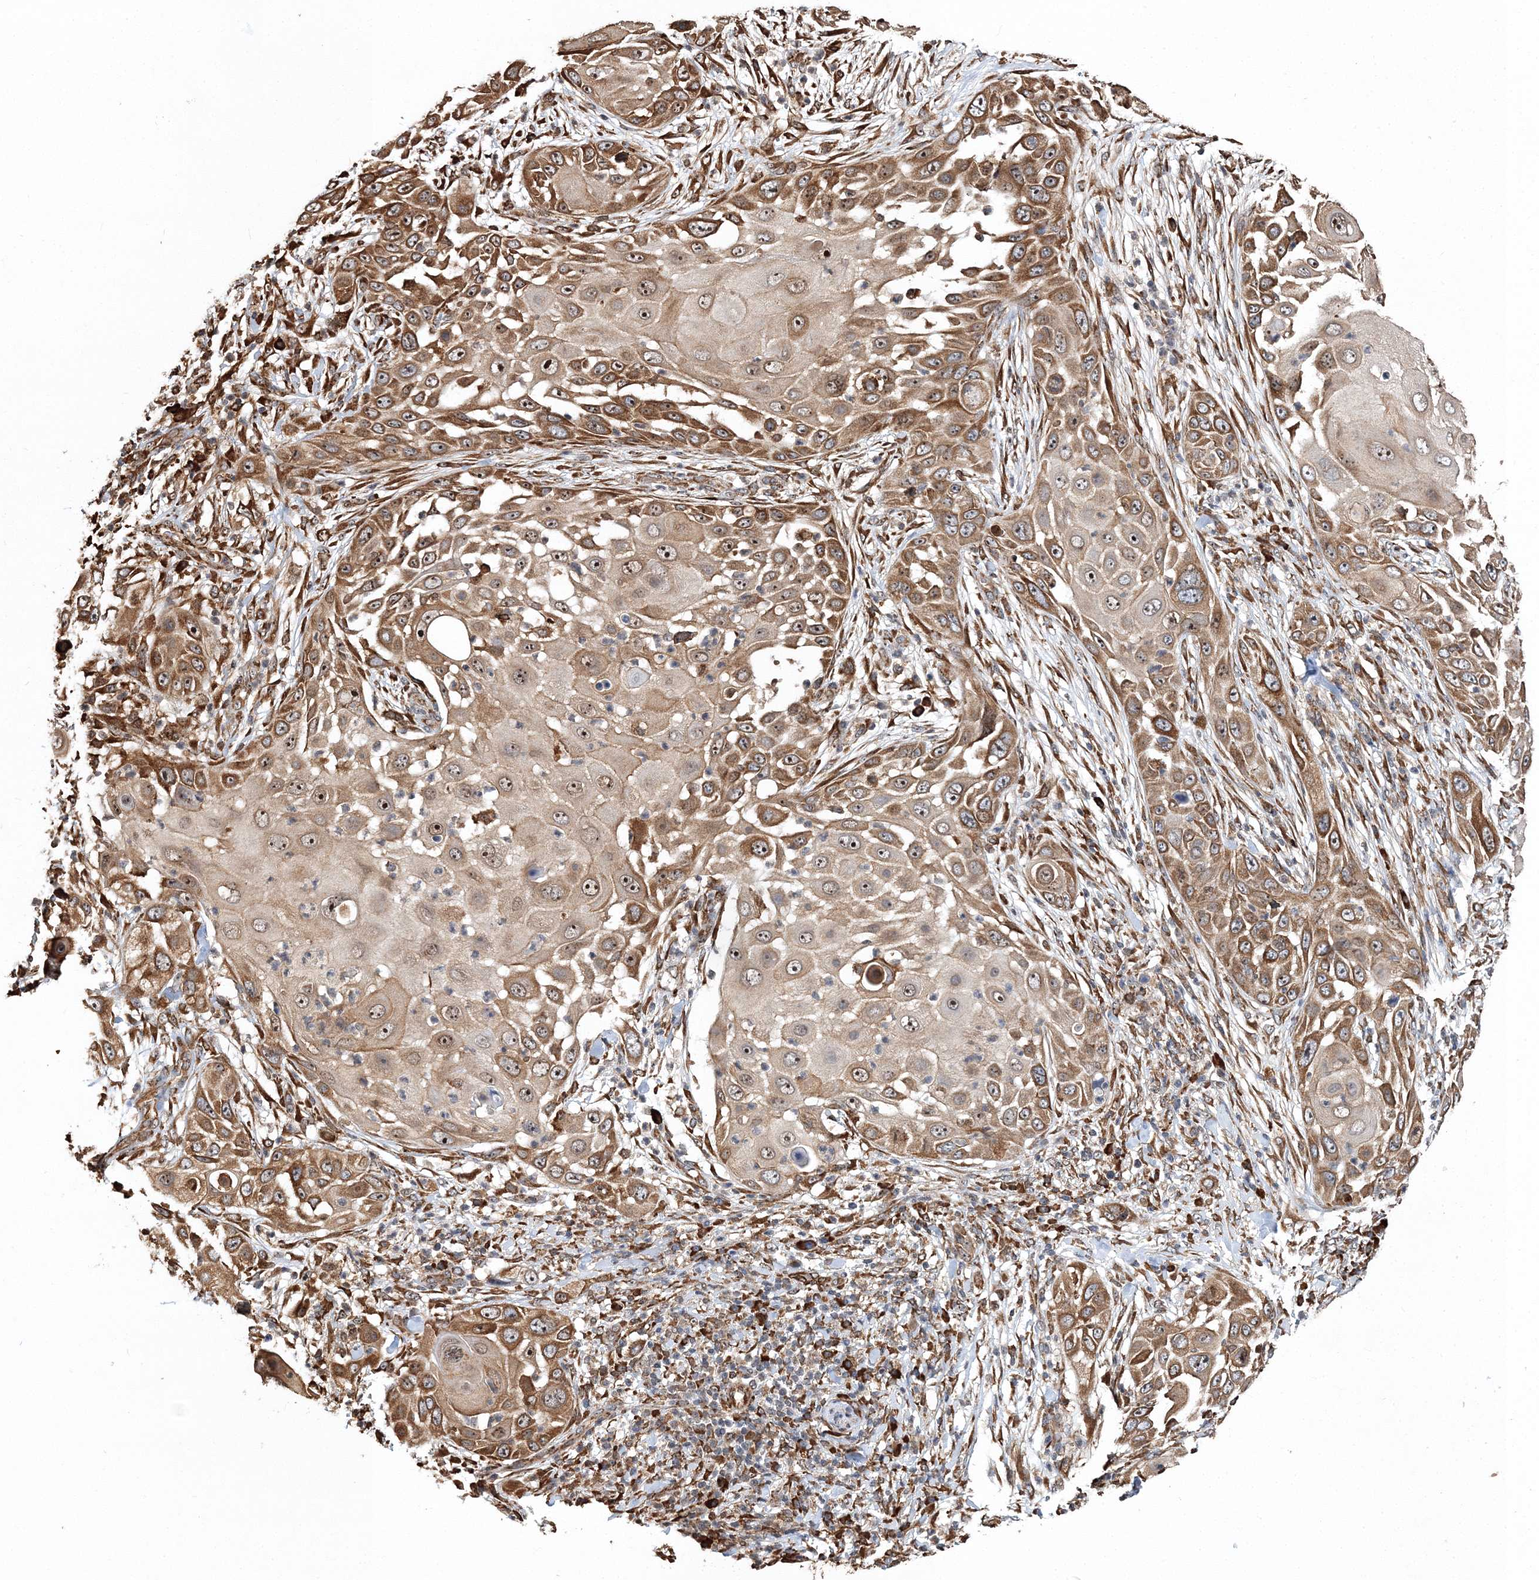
{"staining": {"intensity": "moderate", "quantity": ">75%", "location": "cytoplasmic/membranous,nuclear"}, "tissue": "skin cancer", "cell_type": "Tumor cells", "image_type": "cancer", "snomed": [{"axis": "morphology", "description": "Squamous cell carcinoma, NOS"}, {"axis": "topography", "description": "Skin"}], "caption": "Moderate cytoplasmic/membranous and nuclear positivity is identified in about >75% of tumor cells in skin cancer (squamous cell carcinoma).", "gene": "SCRN3", "patient": {"sex": "female", "age": 44}}